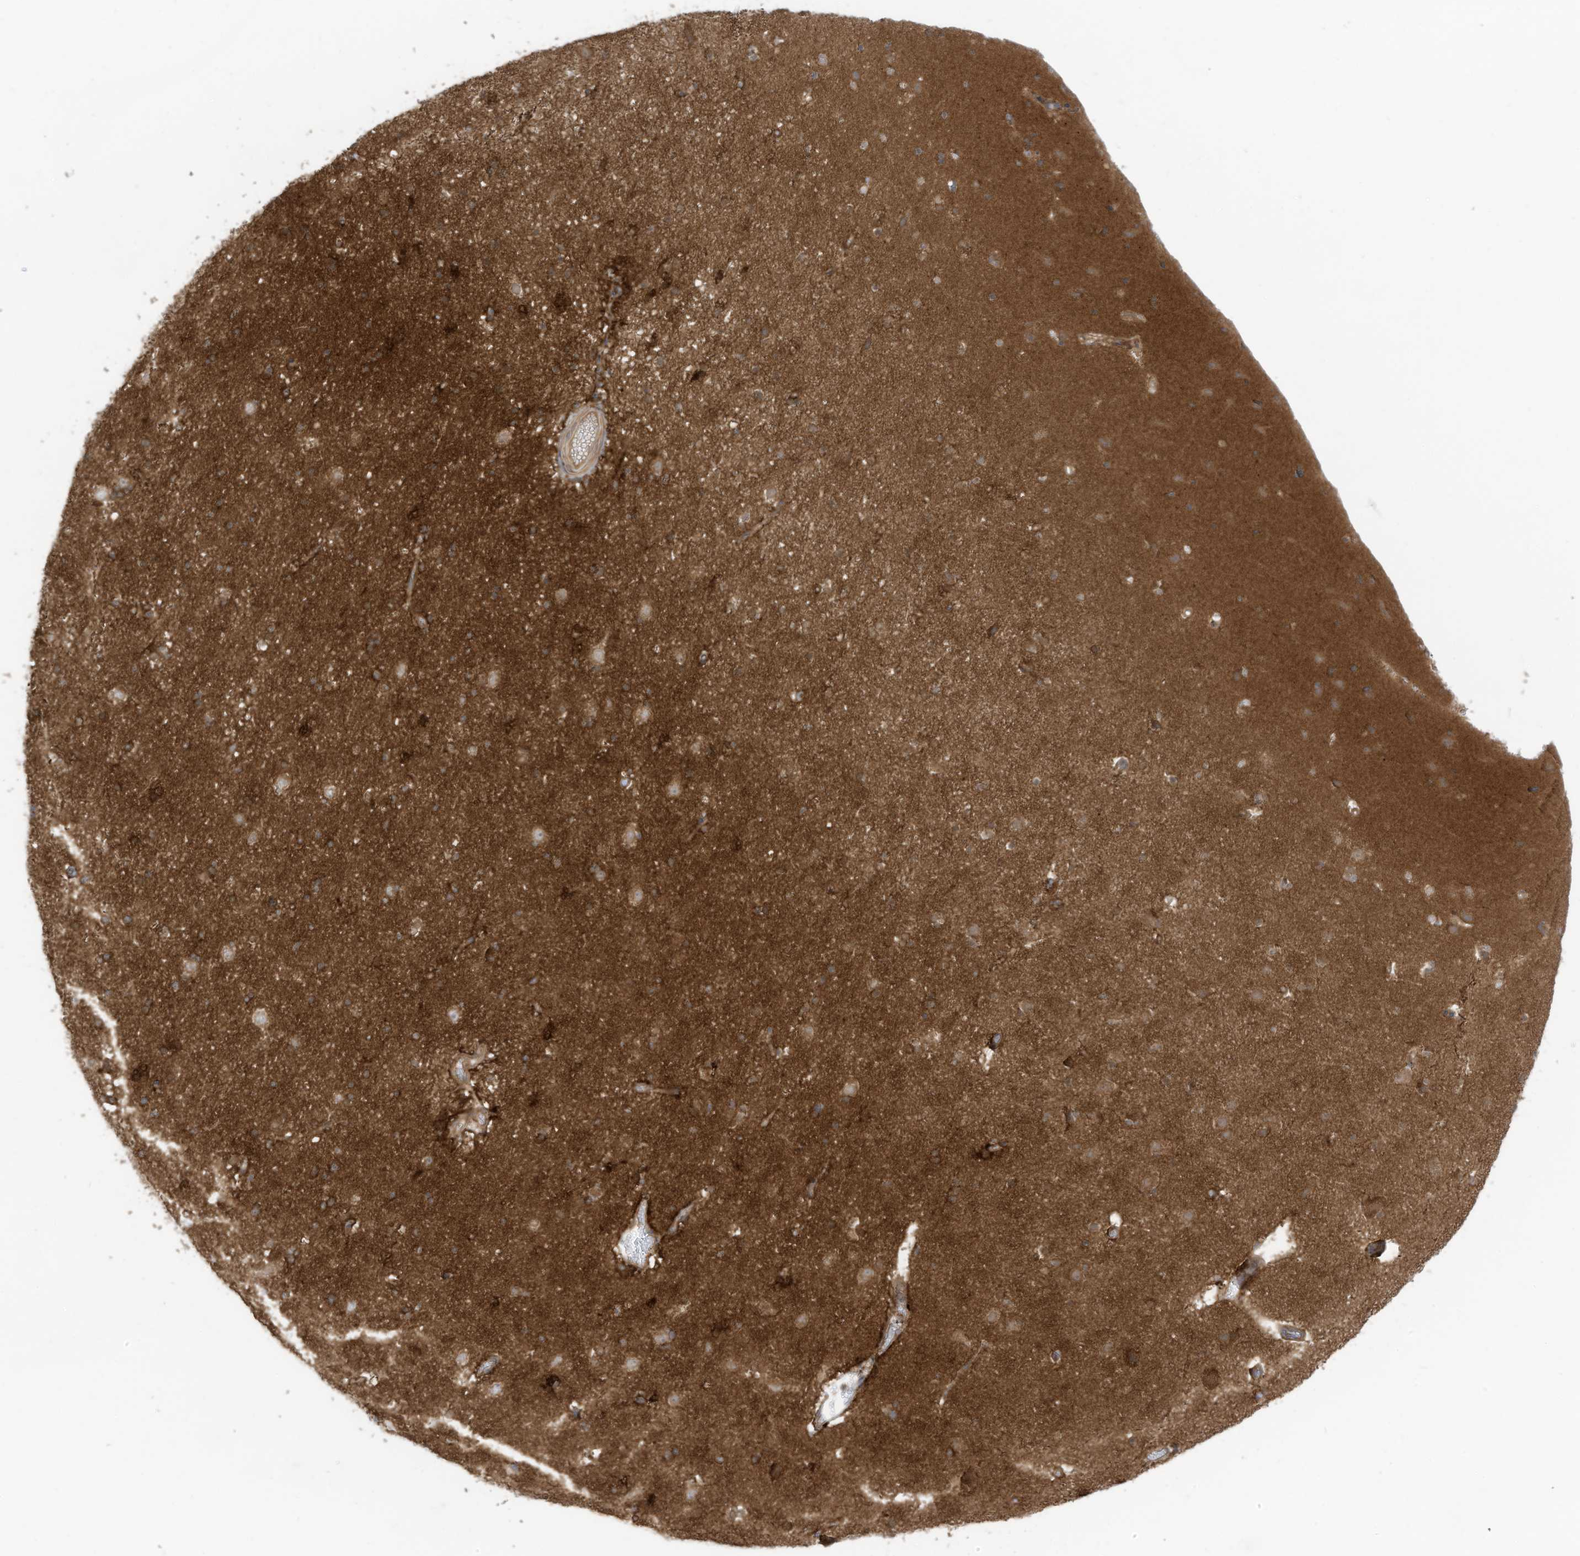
{"staining": {"intensity": "moderate", "quantity": "25%-75%", "location": "cytoplasmic/membranous"}, "tissue": "cerebral cortex", "cell_type": "Endothelial cells", "image_type": "normal", "snomed": [{"axis": "morphology", "description": "Normal tissue, NOS"}, {"axis": "topography", "description": "Cerebral cortex"}], "caption": "IHC micrograph of normal cerebral cortex: cerebral cortex stained using immunohistochemistry (IHC) demonstrates medium levels of moderate protein expression localized specifically in the cytoplasmic/membranous of endothelial cells, appearing as a cytoplasmic/membranous brown color.", "gene": "REPS1", "patient": {"sex": "male", "age": 34}}